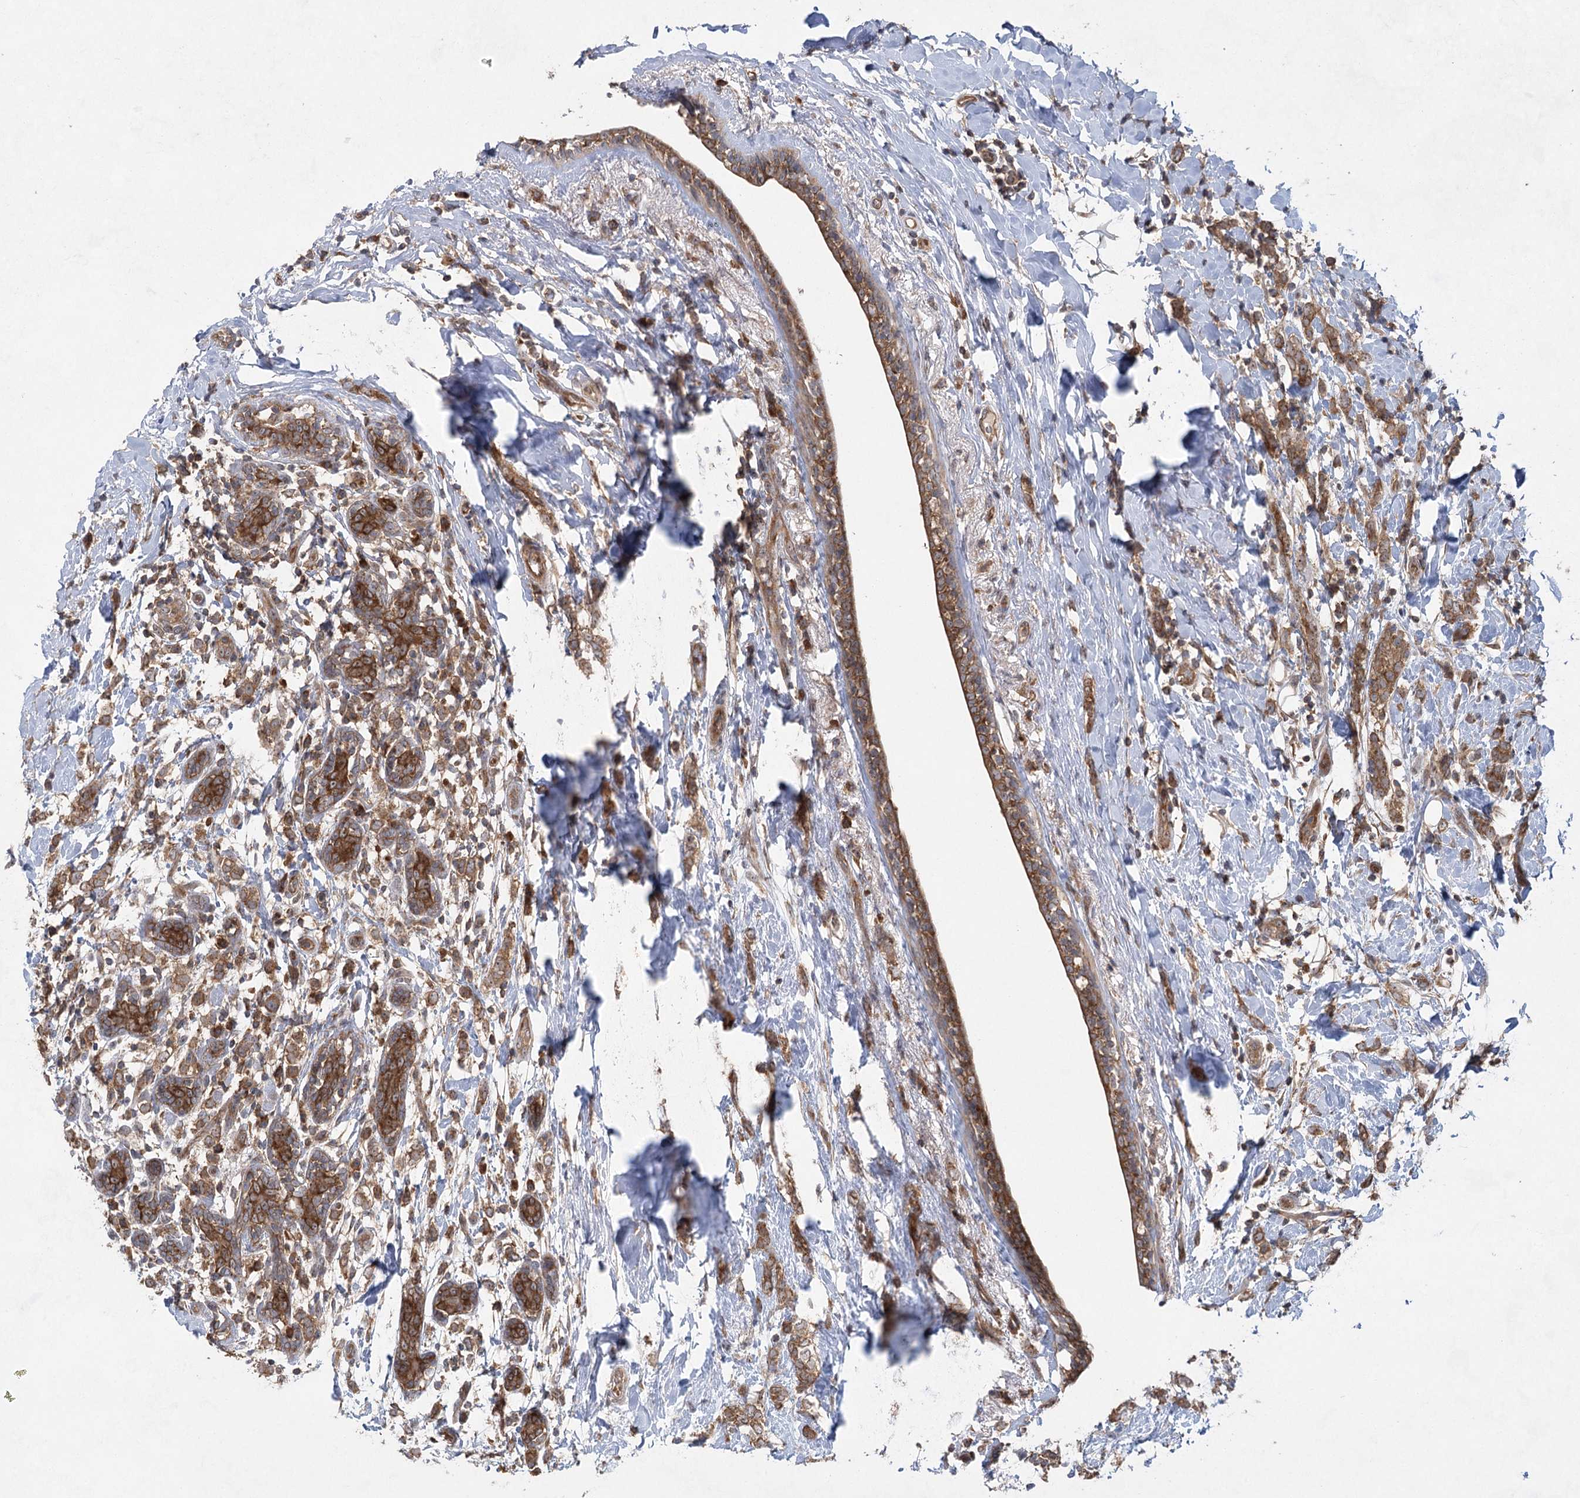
{"staining": {"intensity": "moderate", "quantity": ">75%", "location": "cytoplasmic/membranous"}, "tissue": "breast cancer", "cell_type": "Tumor cells", "image_type": "cancer", "snomed": [{"axis": "morphology", "description": "Normal tissue, NOS"}, {"axis": "morphology", "description": "Lobular carcinoma"}, {"axis": "topography", "description": "Breast"}], "caption": "Immunohistochemistry (IHC) of breast cancer (lobular carcinoma) exhibits medium levels of moderate cytoplasmic/membranous expression in approximately >75% of tumor cells. (DAB (3,3'-diaminobenzidine) = brown stain, brightfield microscopy at high magnification).", "gene": "EIF3A", "patient": {"sex": "female", "age": 47}}